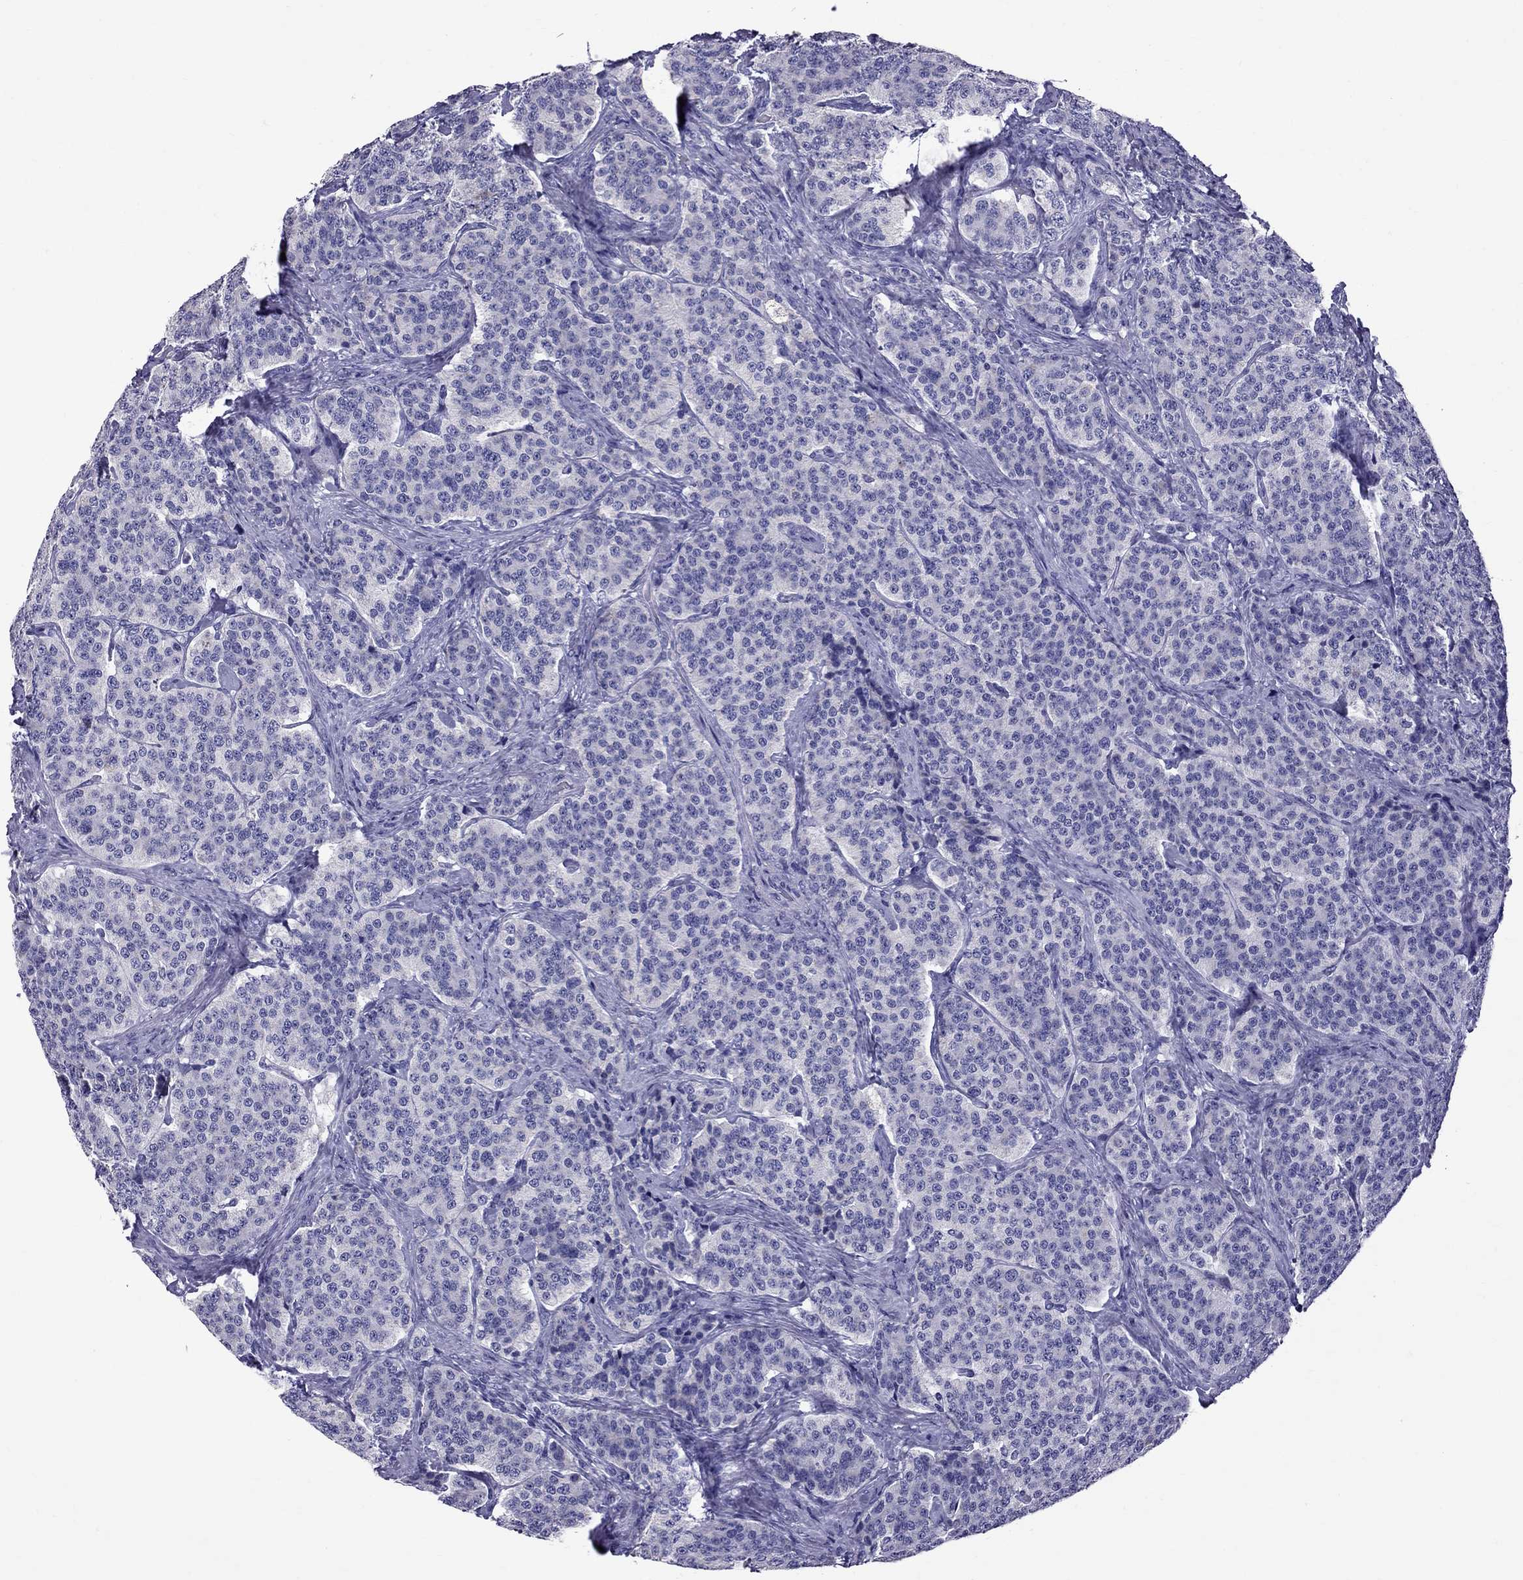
{"staining": {"intensity": "negative", "quantity": "none", "location": "none"}, "tissue": "carcinoid", "cell_type": "Tumor cells", "image_type": "cancer", "snomed": [{"axis": "morphology", "description": "Carcinoid, malignant, NOS"}, {"axis": "topography", "description": "Small intestine"}], "caption": "Tumor cells are negative for protein expression in human malignant carcinoid.", "gene": "TTLL13", "patient": {"sex": "female", "age": 58}}